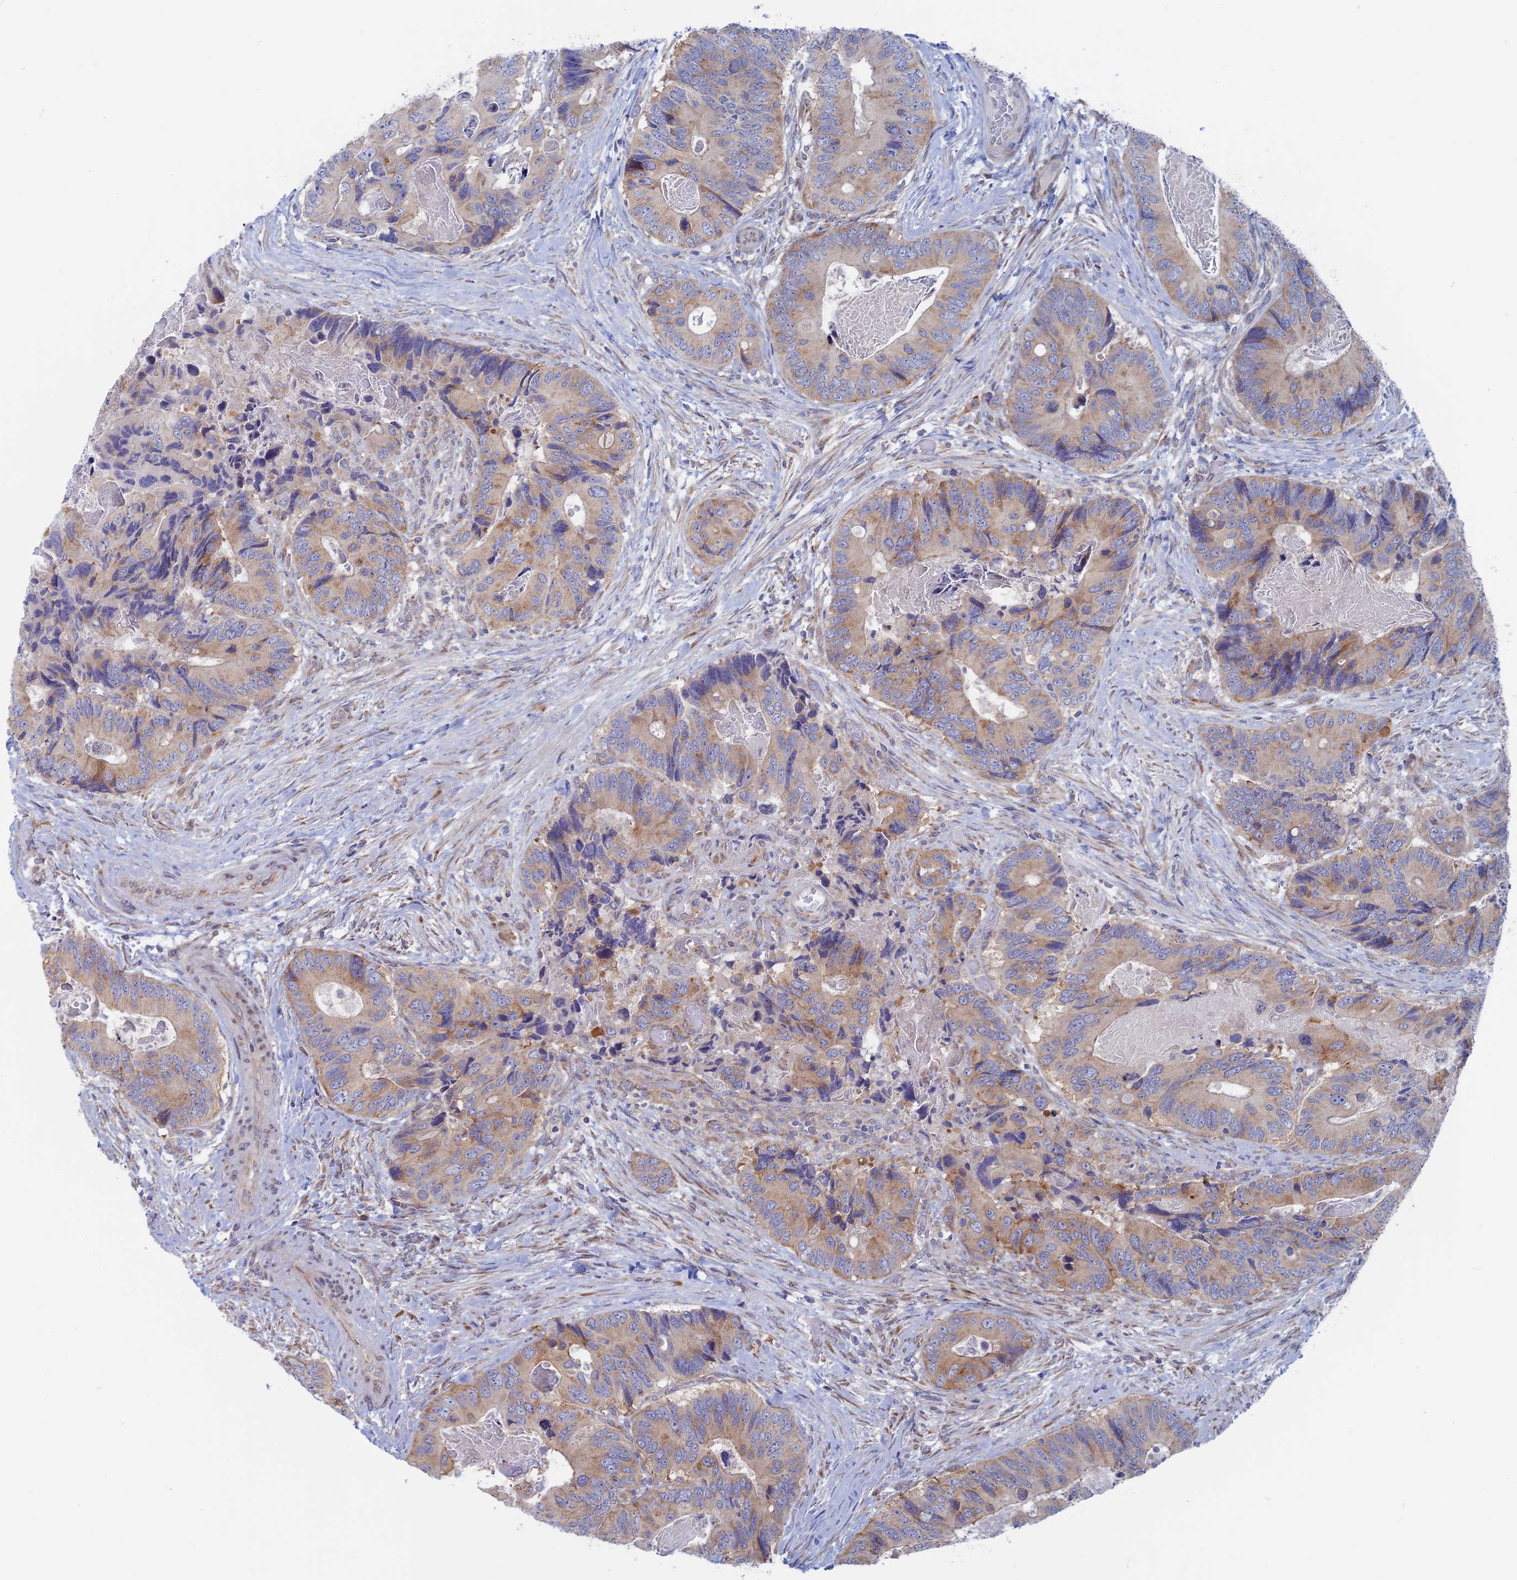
{"staining": {"intensity": "moderate", "quantity": "25%-75%", "location": "cytoplasmic/membranous"}, "tissue": "colorectal cancer", "cell_type": "Tumor cells", "image_type": "cancer", "snomed": [{"axis": "morphology", "description": "Adenocarcinoma, NOS"}, {"axis": "topography", "description": "Colon"}], "caption": "Tumor cells exhibit moderate cytoplasmic/membranous staining in approximately 25%-75% of cells in colorectal cancer.", "gene": "TBC1D30", "patient": {"sex": "male", "age": 84}}